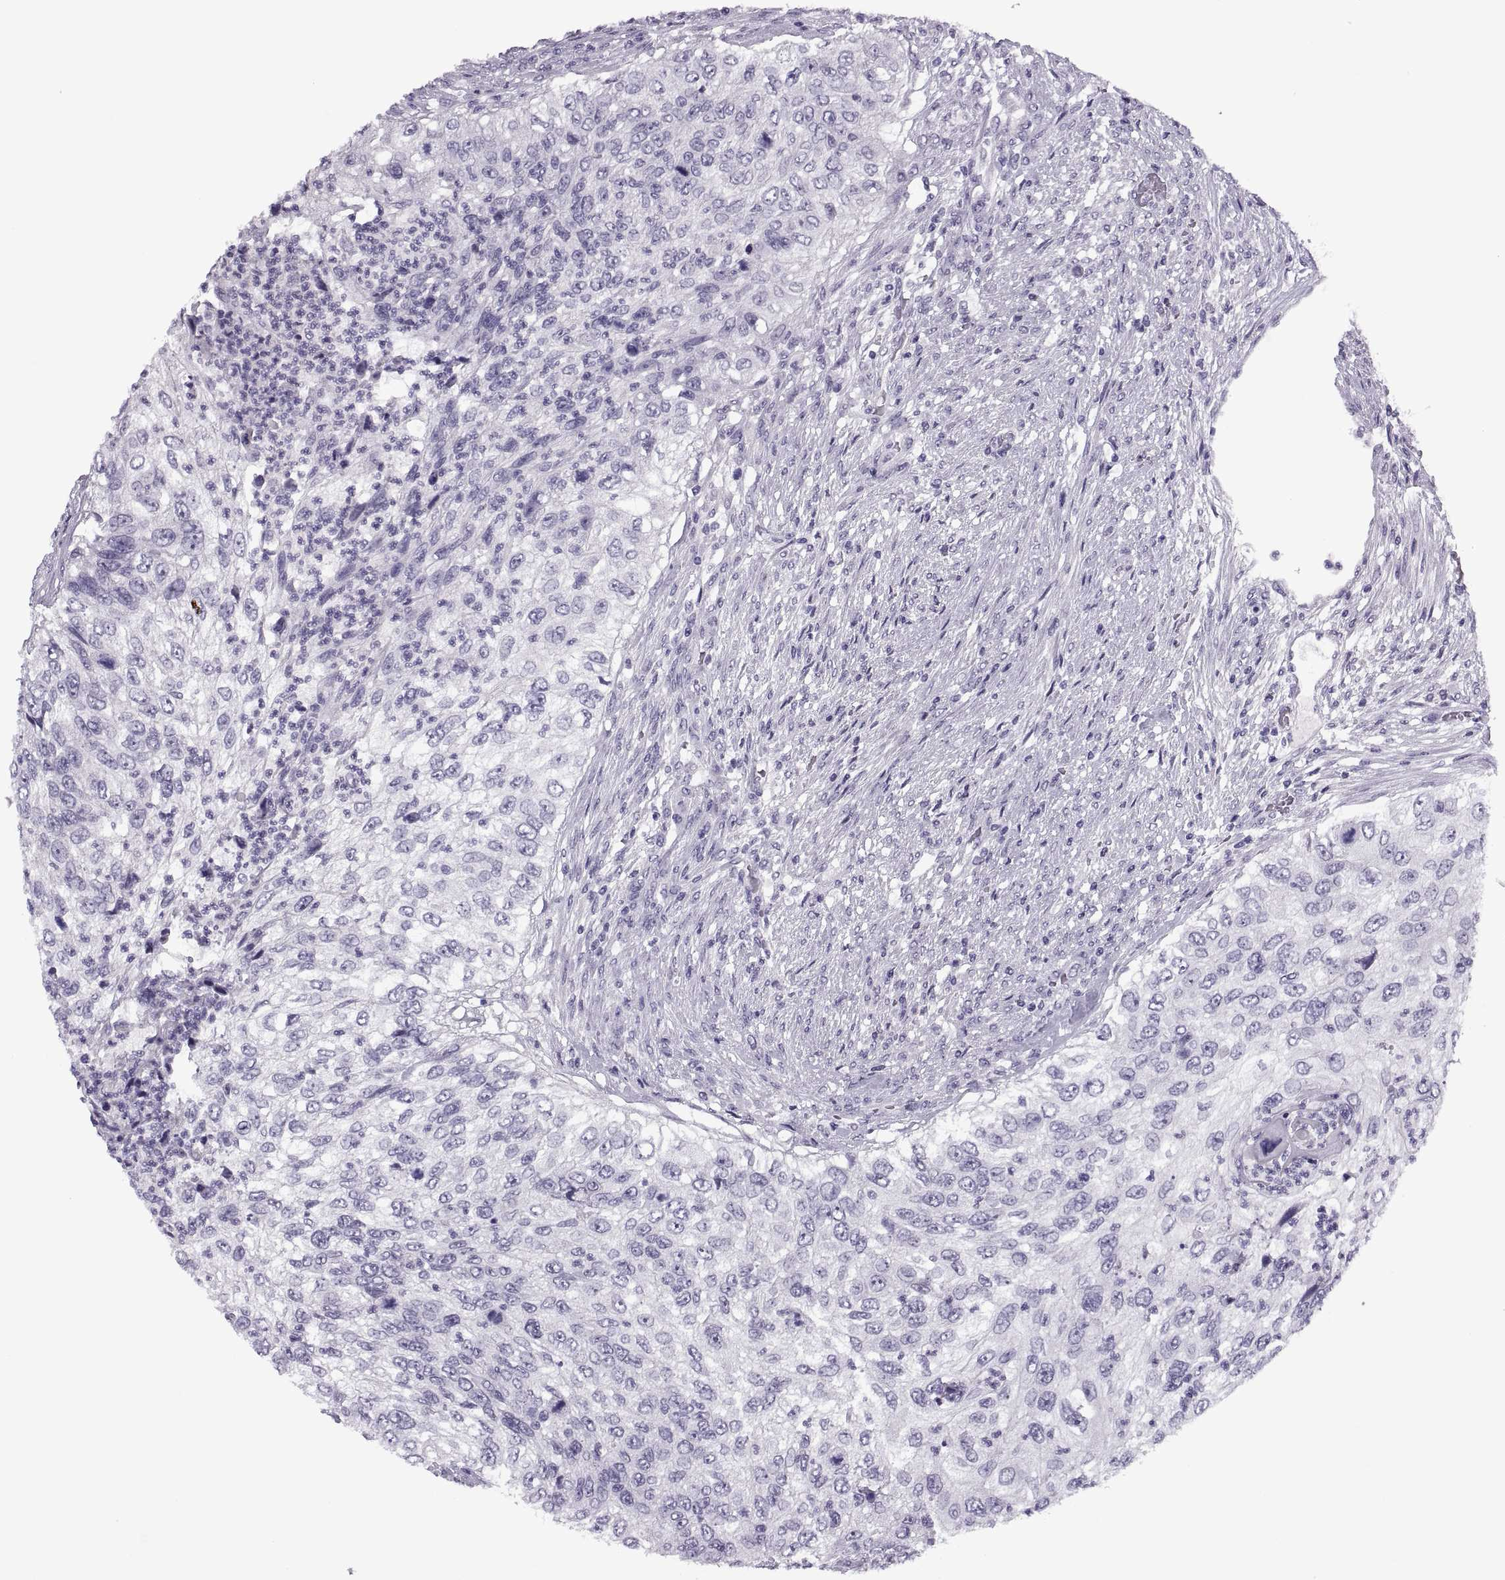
{"staining": {"intensity": "negative", "quantity": "none", "location": "none"}, "tissue": "urothelial cancer", "cell_type": "Tumor cells", "image_type": "cancer", "snomed": [{"axis": "morphology", "description": "Urothelial carcinoma, High grade"}, {"axis": "topography", "description": "Urinary bladder"}], "caption": "The immunohistochemistry image has no significant expression in tumor cells of urothelial cancer tissue.", "gene": "SYNGR4", "patient": {"sex": "female", "age": 60}}